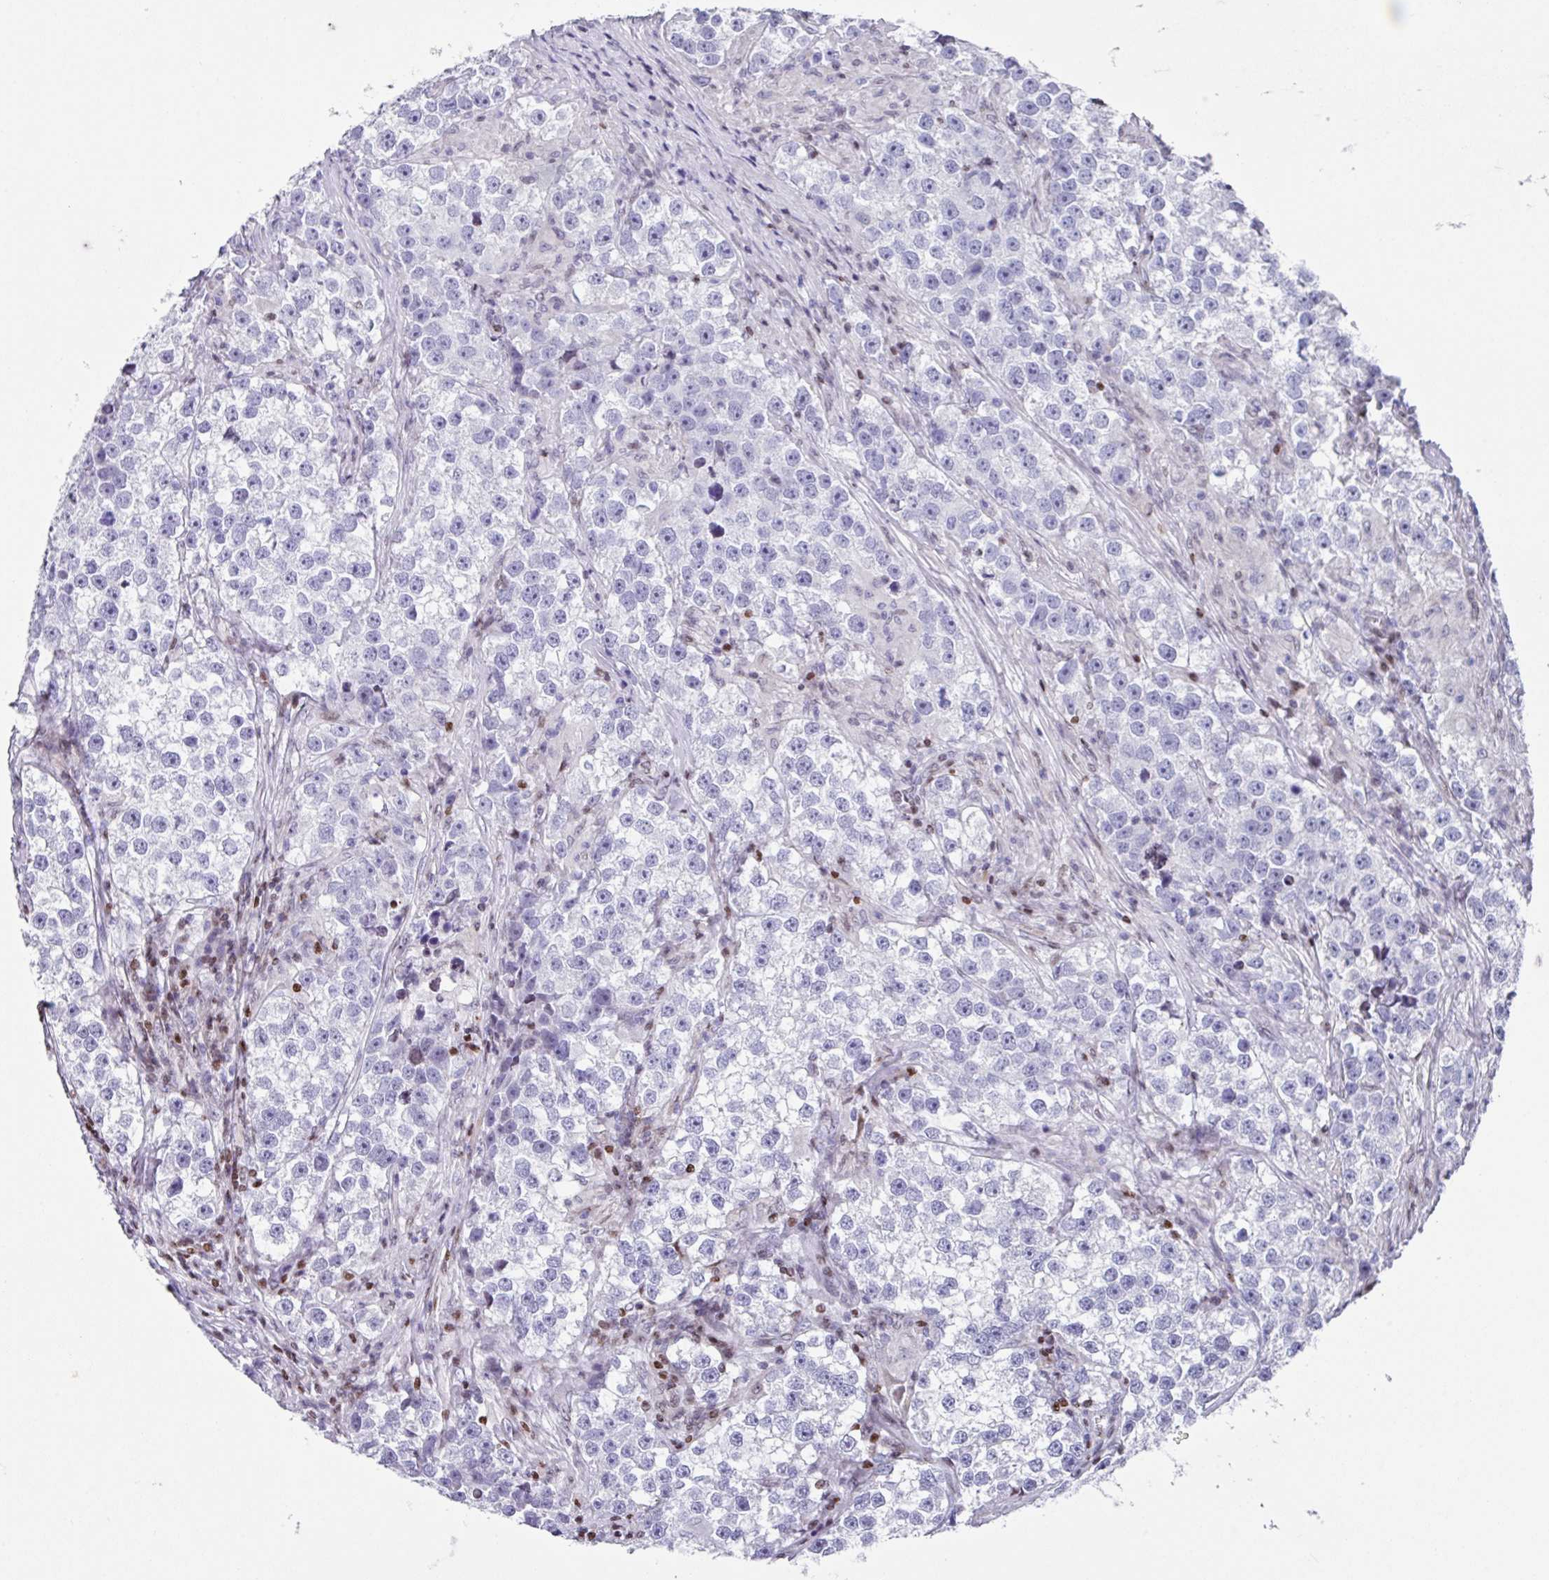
{"staining": {"intensity": "negative", "quantity": "none", "location": "none"}, "tissue": "testis cancer", "cell_type": "Tumor cells", "image_type": "cancer", "snomed": [{"axis": "morphology", "description": "Seminoma, NOS"}, {"axis": "topography", "description": "Testis"}], "caption": "Immunohistochemistry image of human testis seminoma stained for a protein (brown), which shows no positivity in tumor cells.", "gene": "TCF3", "patient": {"sex": "male", "age": 46}}